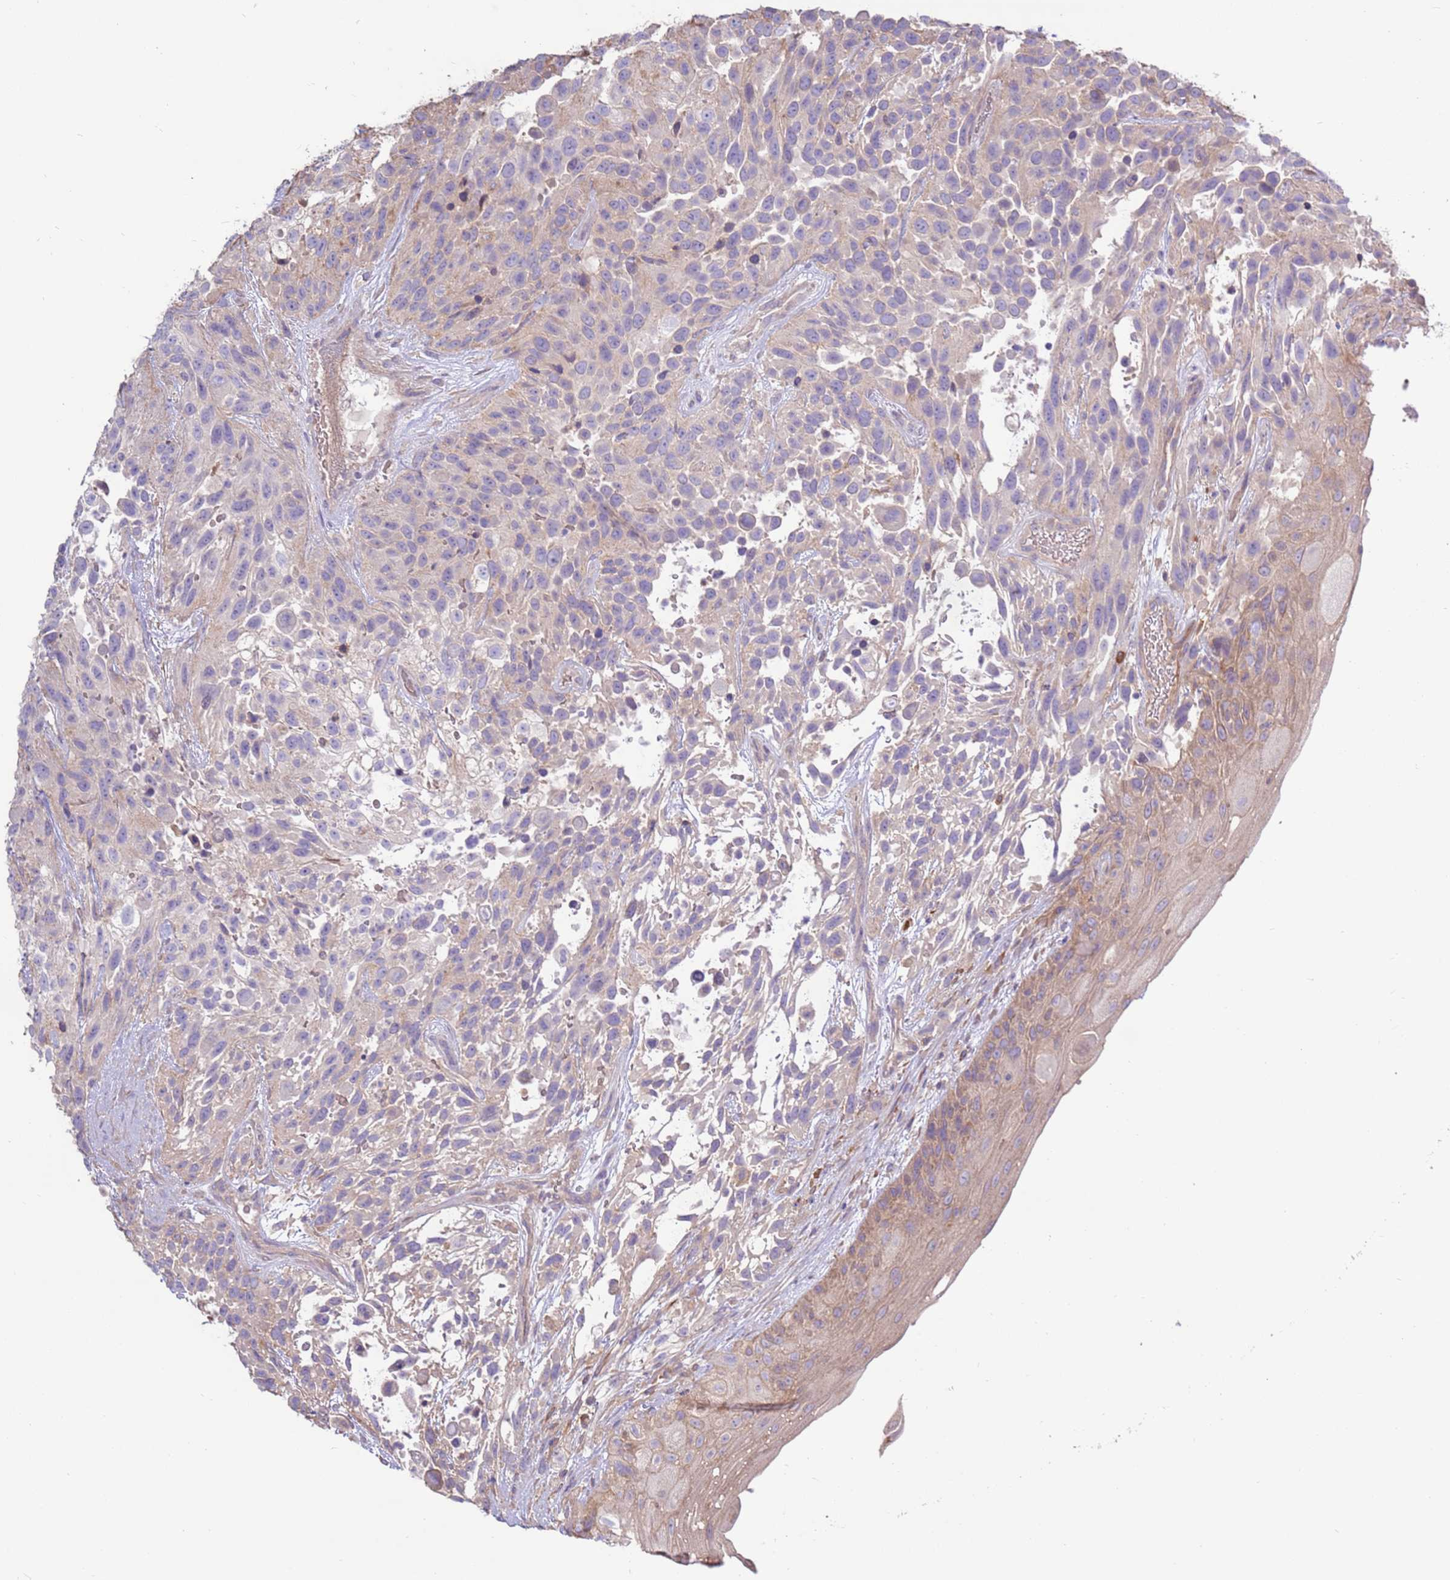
{"staining": {"intensity": "negative", "quantity": "none", "location": "none"}, "tissue": "urothelial cancer", "cell_type": "Tumor cells", "image_type": "cancer", "snomed": [{"axis": "morphology", "description": "Urothelial carcinoma, High grade"}, {"axis": "topography", "description": "Urinary bladder"}], "caption": "Tumor cells show no significant protein positivity in high-grade urothelial carcinoma.", "gene": "EVA1B", "patient": {"sex": "female", "age": 70}}